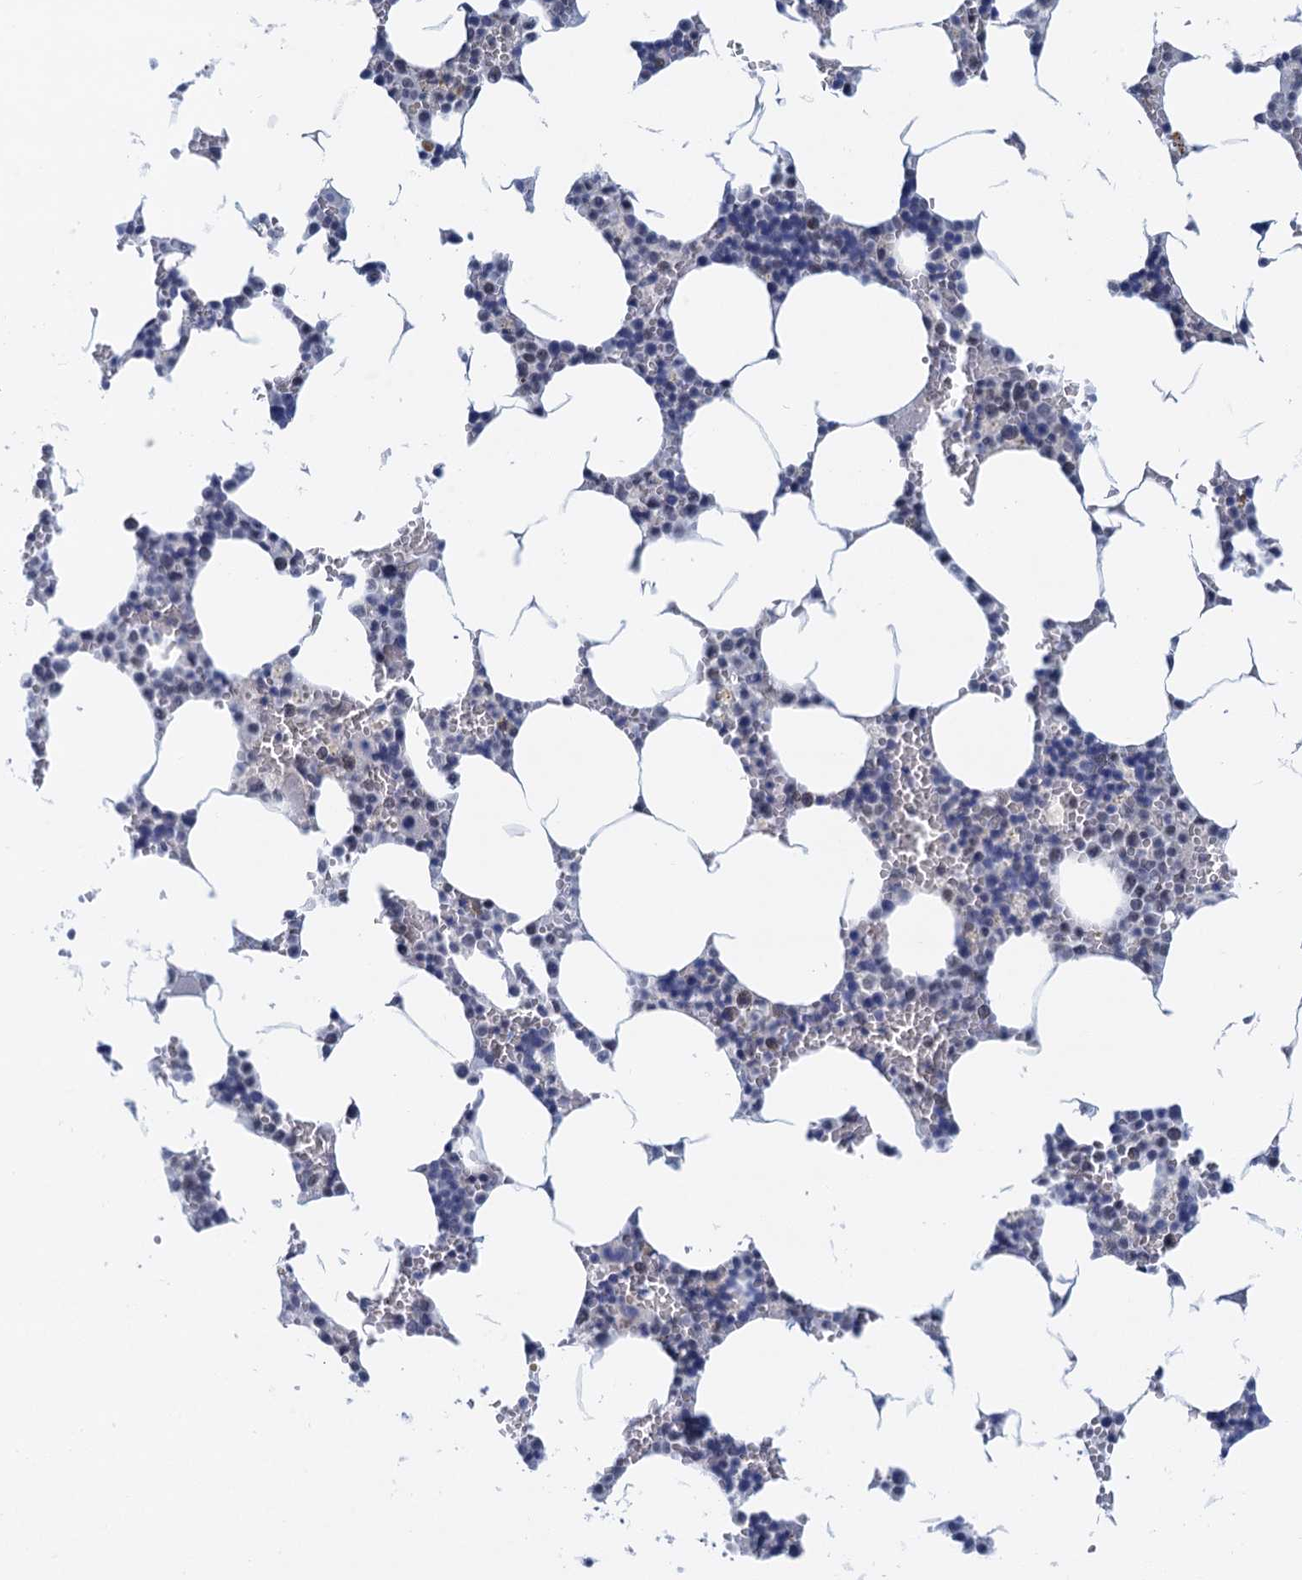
{"staining": {"intensity": "weak", "quantity": "<25%", "location": "nuclear"}, "tissue": "bone marrow", "cell_type": "Hematopoietic cells", "image_type": "normal", "snomed": [{"axis": "morphology", "description": "Normal tissue, NOS"}, {"axis": "topography", "description": "Bone marrow"}], "caption": "Hematopoietic cells show no significant protein positivity in normal bone marrow.", "gene": "EPS8L1", "patient": {"sex": "male", "age": 70}}